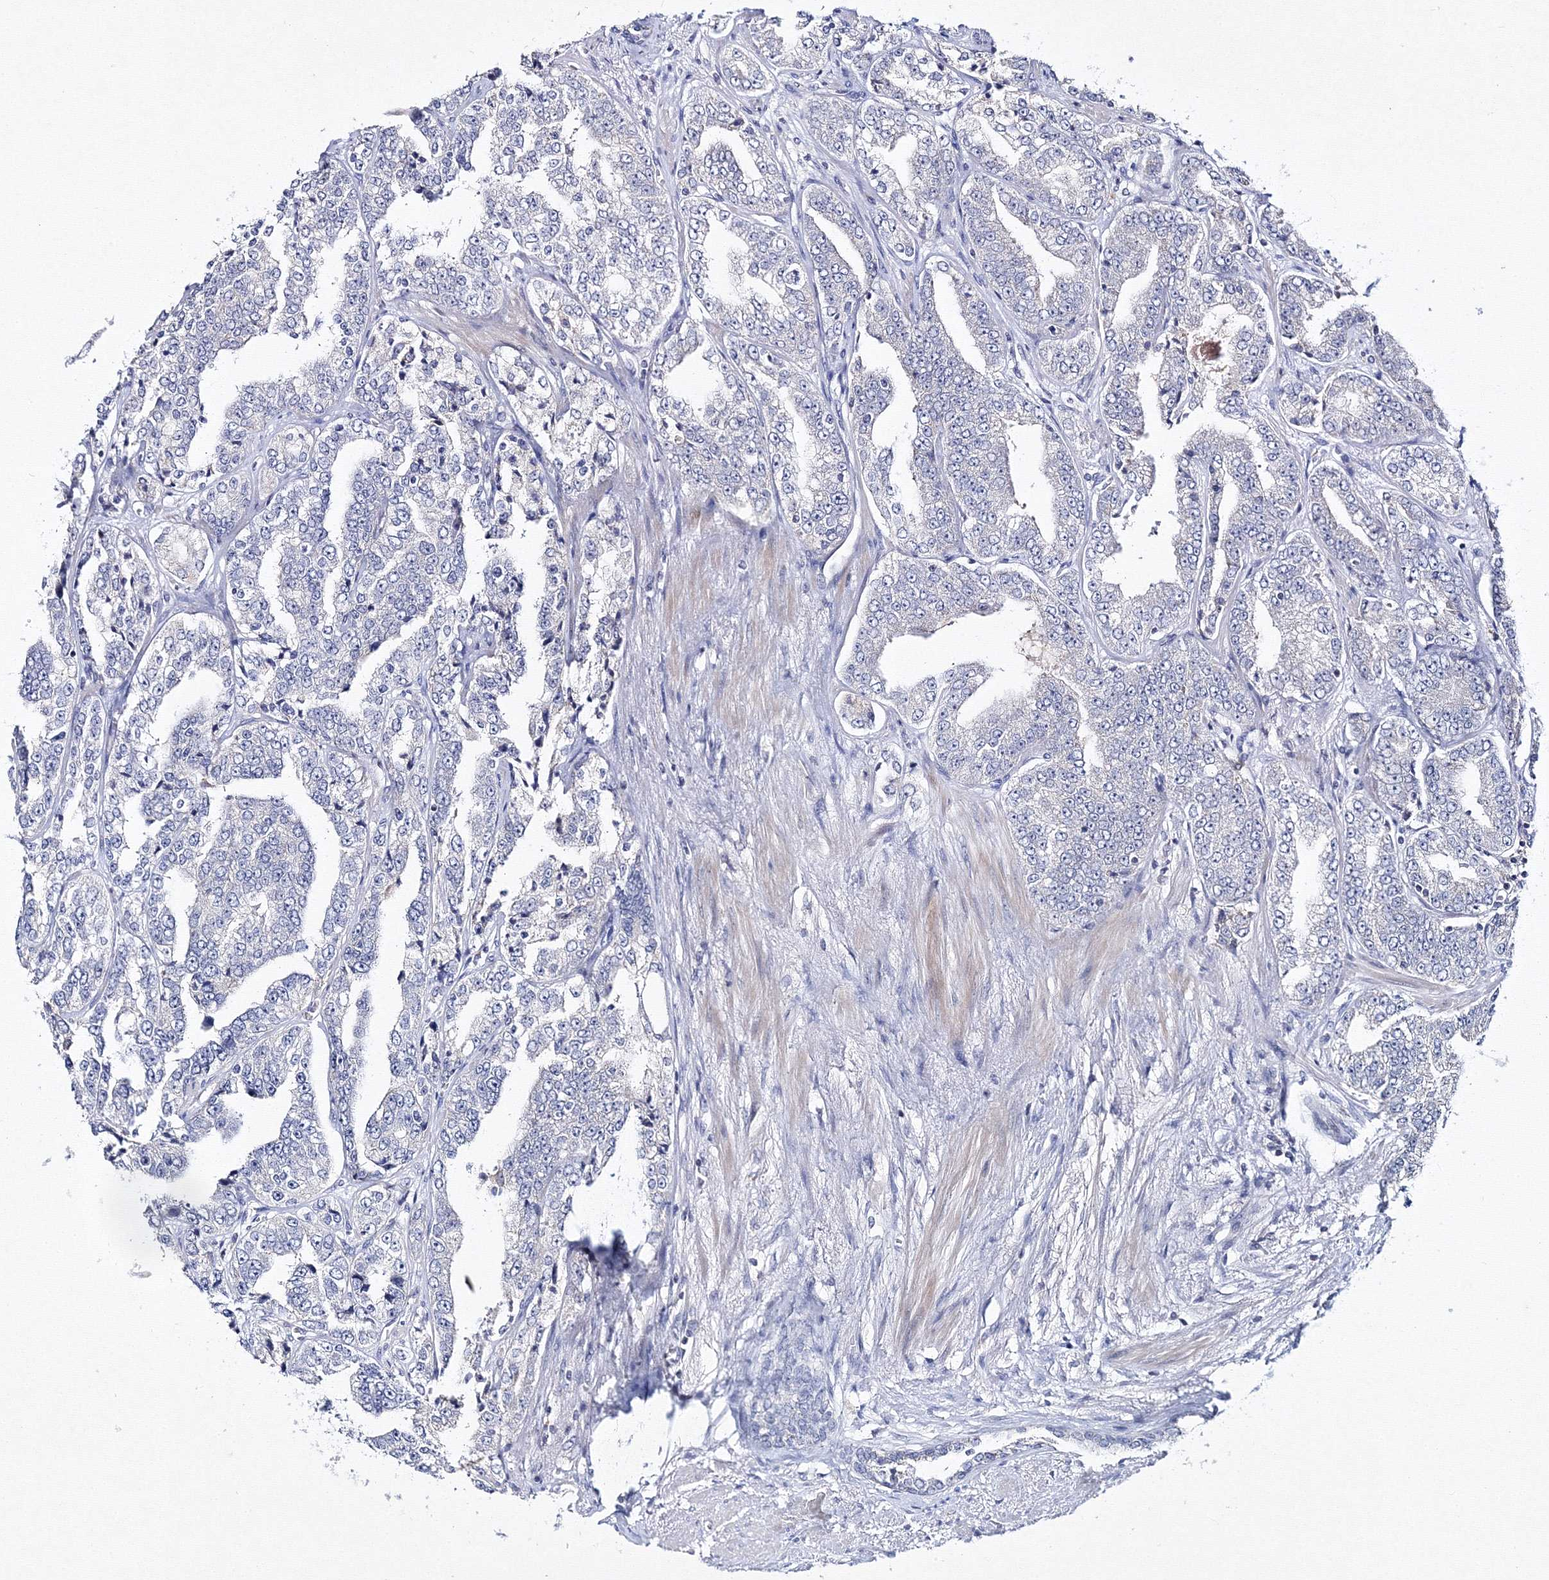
{"staining": {"intensity": "negative", "quantity": "none", "location": "none"}, "tissue": "prostate cancer", "cell_type": "Tumor cells", "image_type": "cancer", "snomed": [{"axis": "morphology", "description": "Adenocarcinoma, High grade"}, {"axis": "topography", "description": "Prostate"}], "caption": "The histopathology image shows no significant positivity in tumor cells of prostate adenocarcinoma (high-grade). (DAB (3,3'-diaminobenzidine) IHC with hematoxylin counter stain).", "gene": "NEU4", "patient": {"sex": "male", "age": 71}}